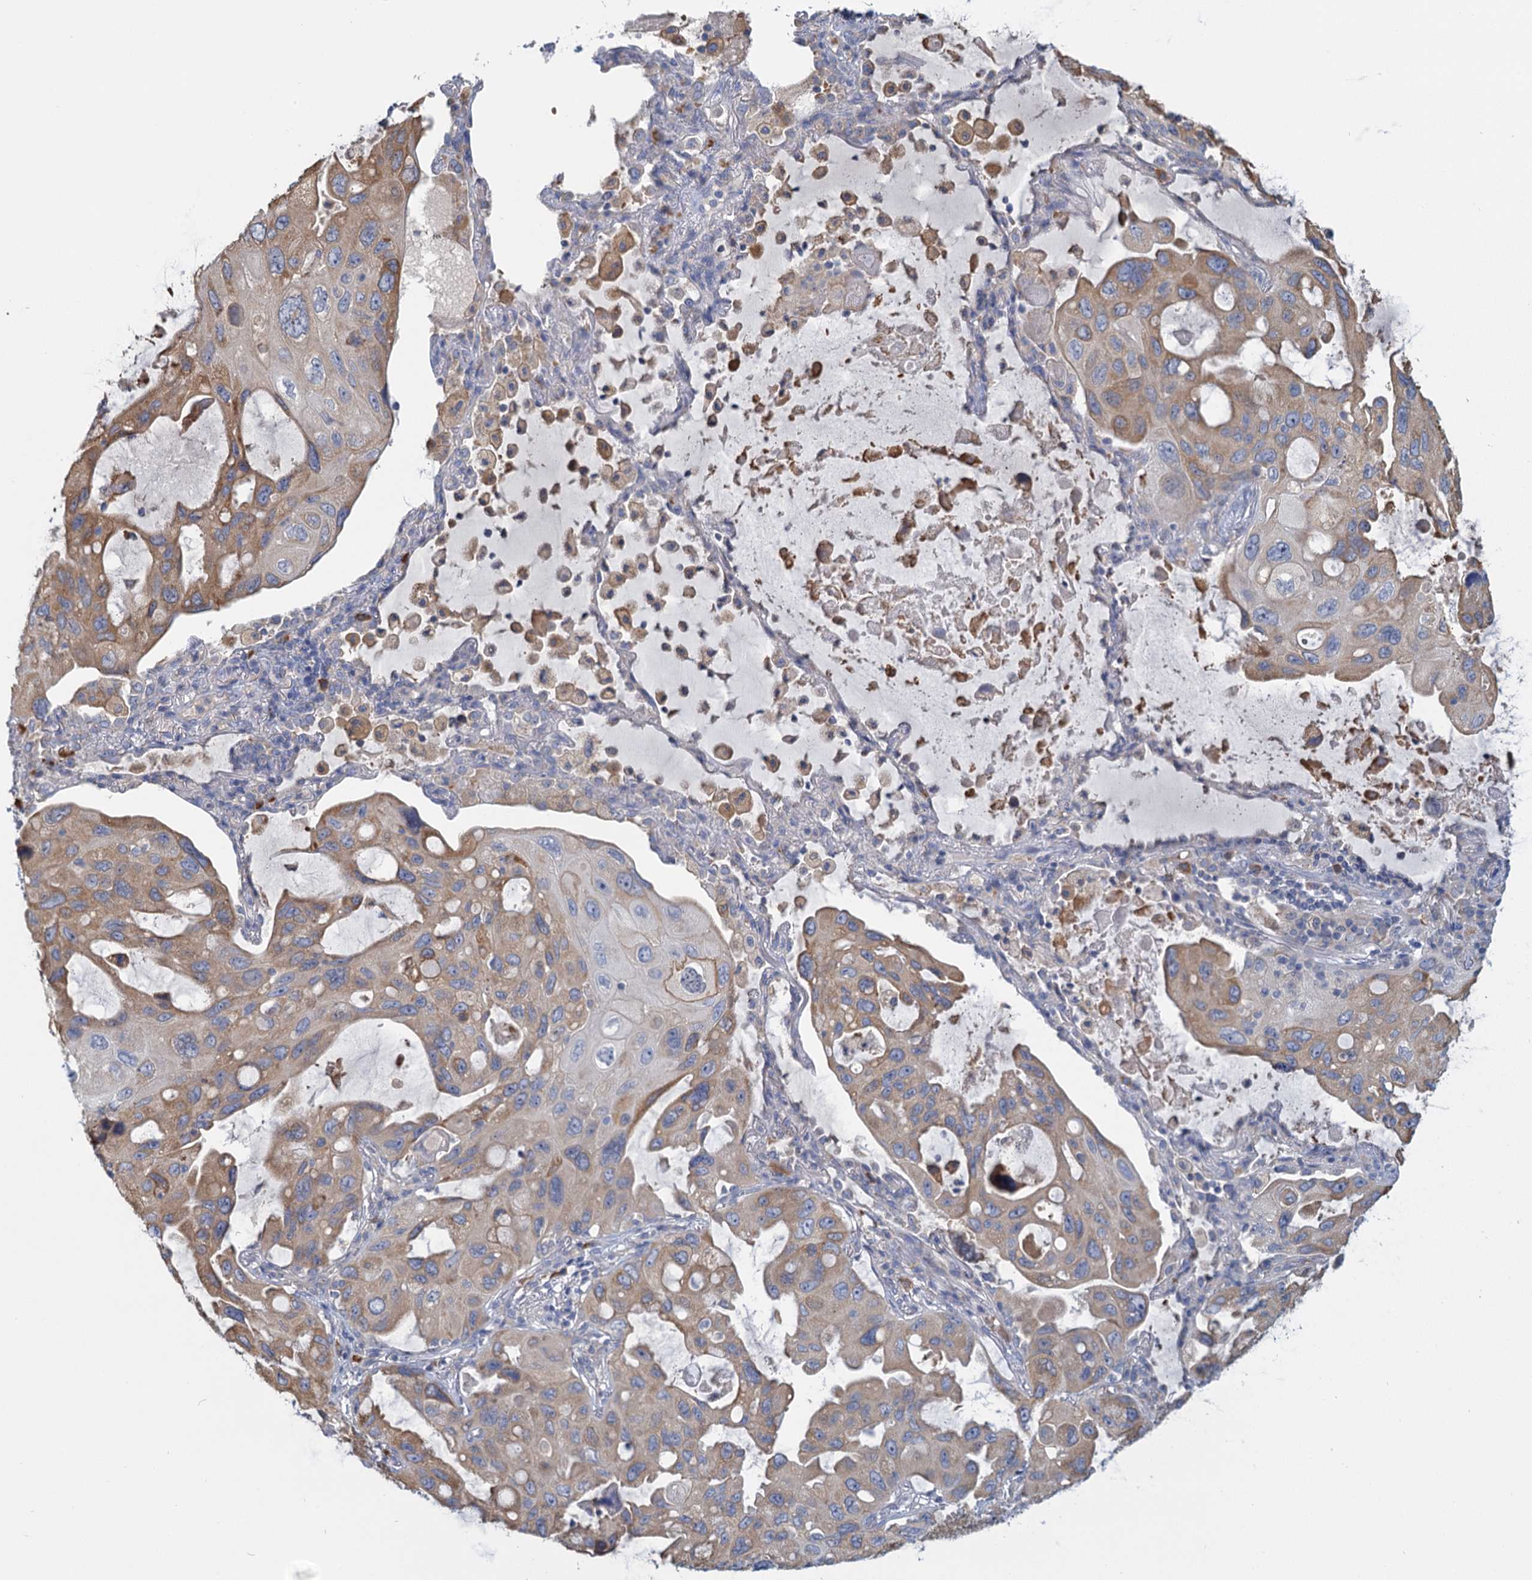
{"staining": {"intensity": "moderate", "quantity": "<25%", "location": "cytoplasmic/membranous"}, "tissue": "lung cancer", "cell_type": "Tumor cells", "image_type": "cancer", "snomed": [{"axis": "morphology", "description": "Squamous cell carcinoma, NOS"}, {"axis": "topography", "description": "Lung"}], "caption": "DAB (3,3'-diaminobenzidine) immunohistochemical staining of lung cancer exhibits moderate cytoplasmic/membranous protein staining in approximately <25% of tumor cells.", "gene": "ANKRD16", "patient": {"sex": "female", "age": 73}}